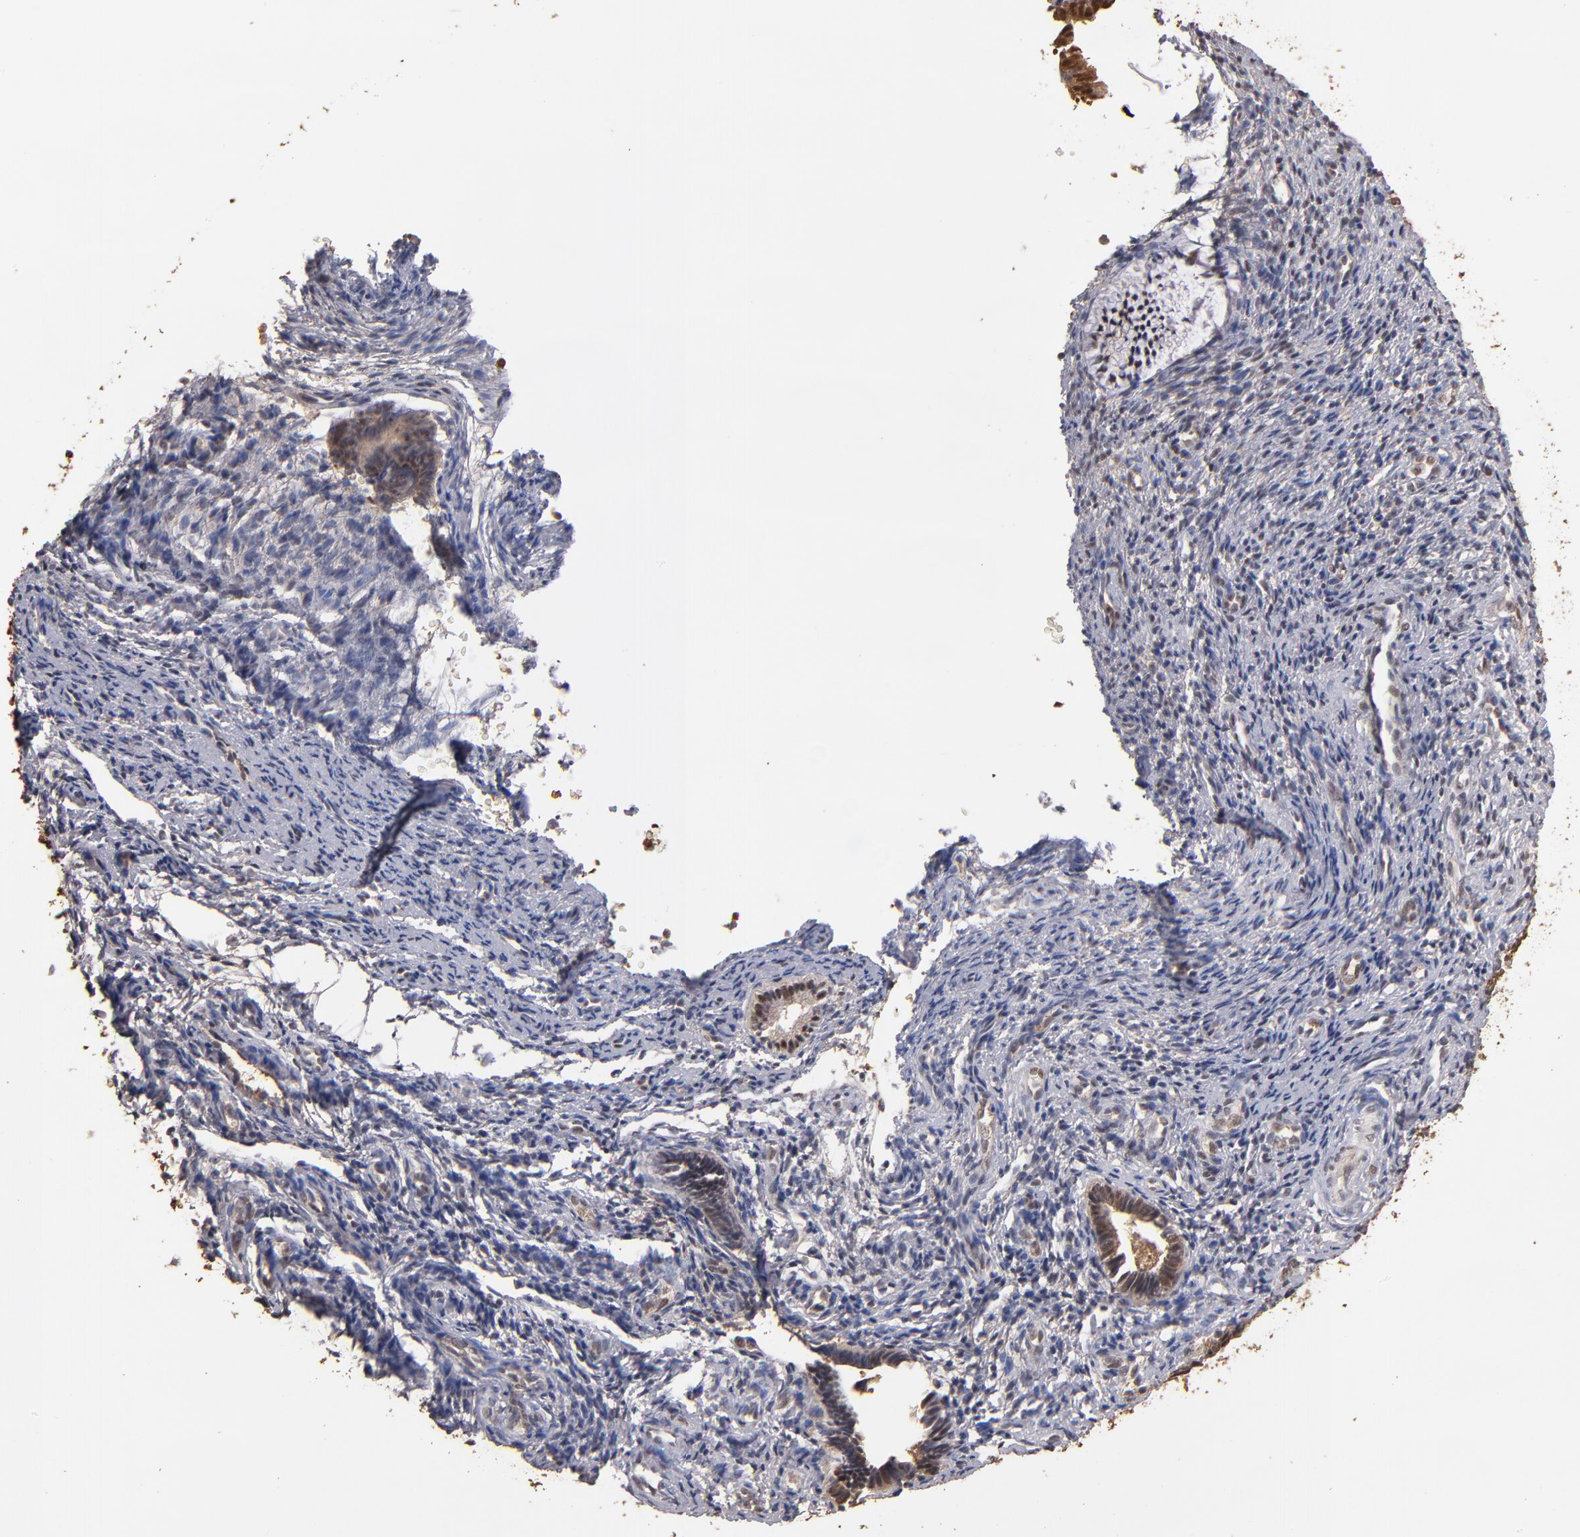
{"staining": {"intensity": "weak", "quantity": ">75%", "location": "nuclear"}, "tissue": "endometrium", "cell_type": "Cells in endometrial stroma", "image_type": "normal", "snomed": [{"axis": "morphology", "description": "Normal tissue, NOS"}, {"axis": "topography", "description": "Endometrium"}], "caption": "Cells in endometrial stroma reveal low levels of weak nuclear expression in about >75% of cells in benign human endometrium.", "gene": "EAPP", "patient": {"sex": "female", "age": 27}}